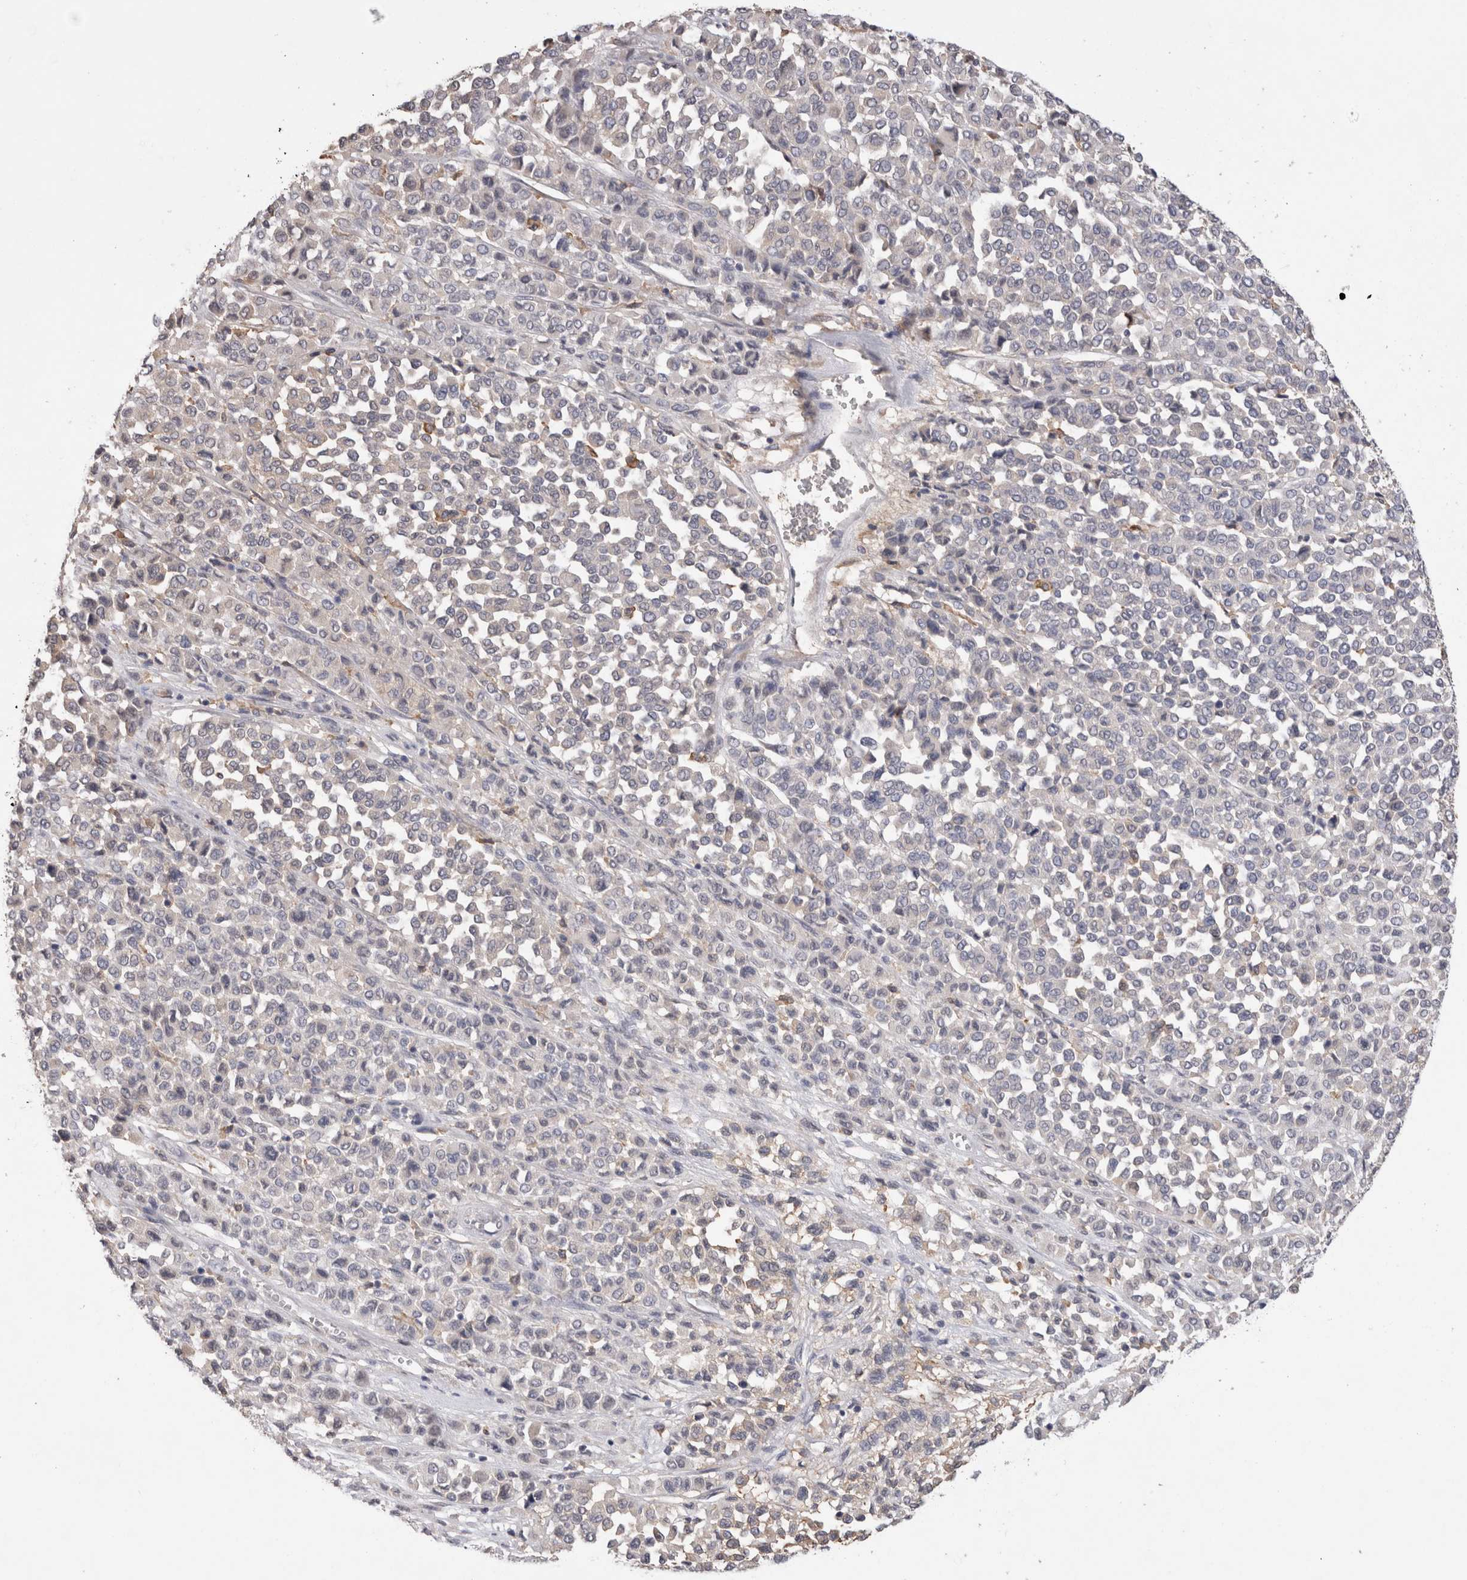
{"staining": {"intensity": "negative", "quantity": "none", "location": "none"}, "tissue": "melanoma", "cell_type": "Tumor cells", "image_type": "cancer", "snomed": [{"axis": "morphology", "description": "Malignant melanoma, Metastatic site"}, {"axis": "topography", "description": "Pancreas"}], "caption": "This is an immunohistochemistry (IHC) histopathology image of melanoma. There is no positivity in tumor cells.", "gene": "VSIG4", "patient": {"sex": "female", "age": 30}}